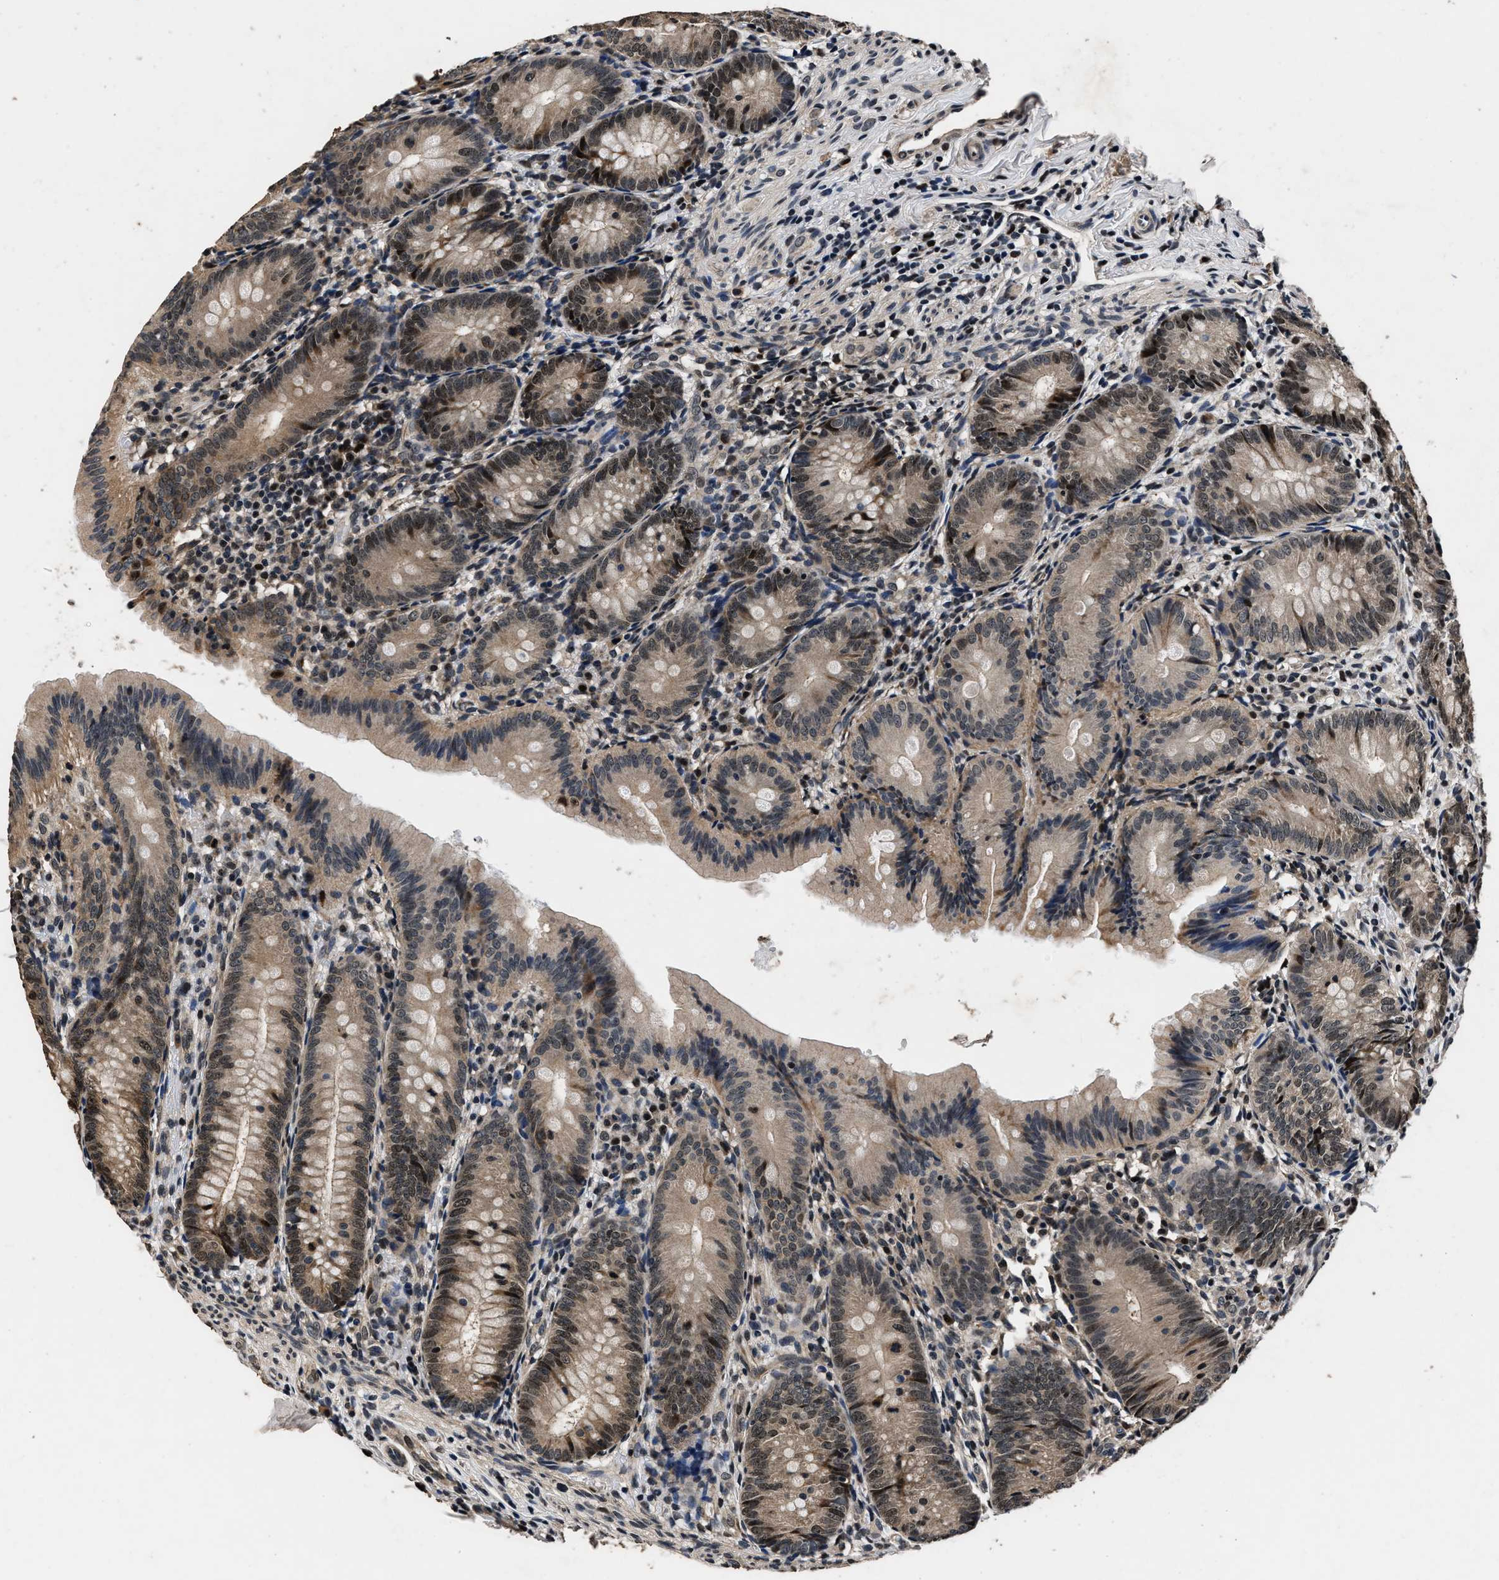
{"staining": {"intensity": "moderate", "quantity": ">75%", "location": "cytoplasmic/membranous,nuclear"}, "tissue": "appendix", "cell_type": "Glandular cells", "image_type": "normal", "snomed": [{"axis": "morphology", "description": "Normal tissue, NOS"}, {"axis": "topography", "description": "Appendix"}], "caption": "Immunohistochemical staining of normal human appendix displays moderate cytoplasmic/membranous,nuclear protein staining in approximately >75% of glandular cells. (DAB IHC, brown staining for protein, blue staining for nuclei).", "gene": "CSTF1", "patient": {"sex": "male", "age": 1}}